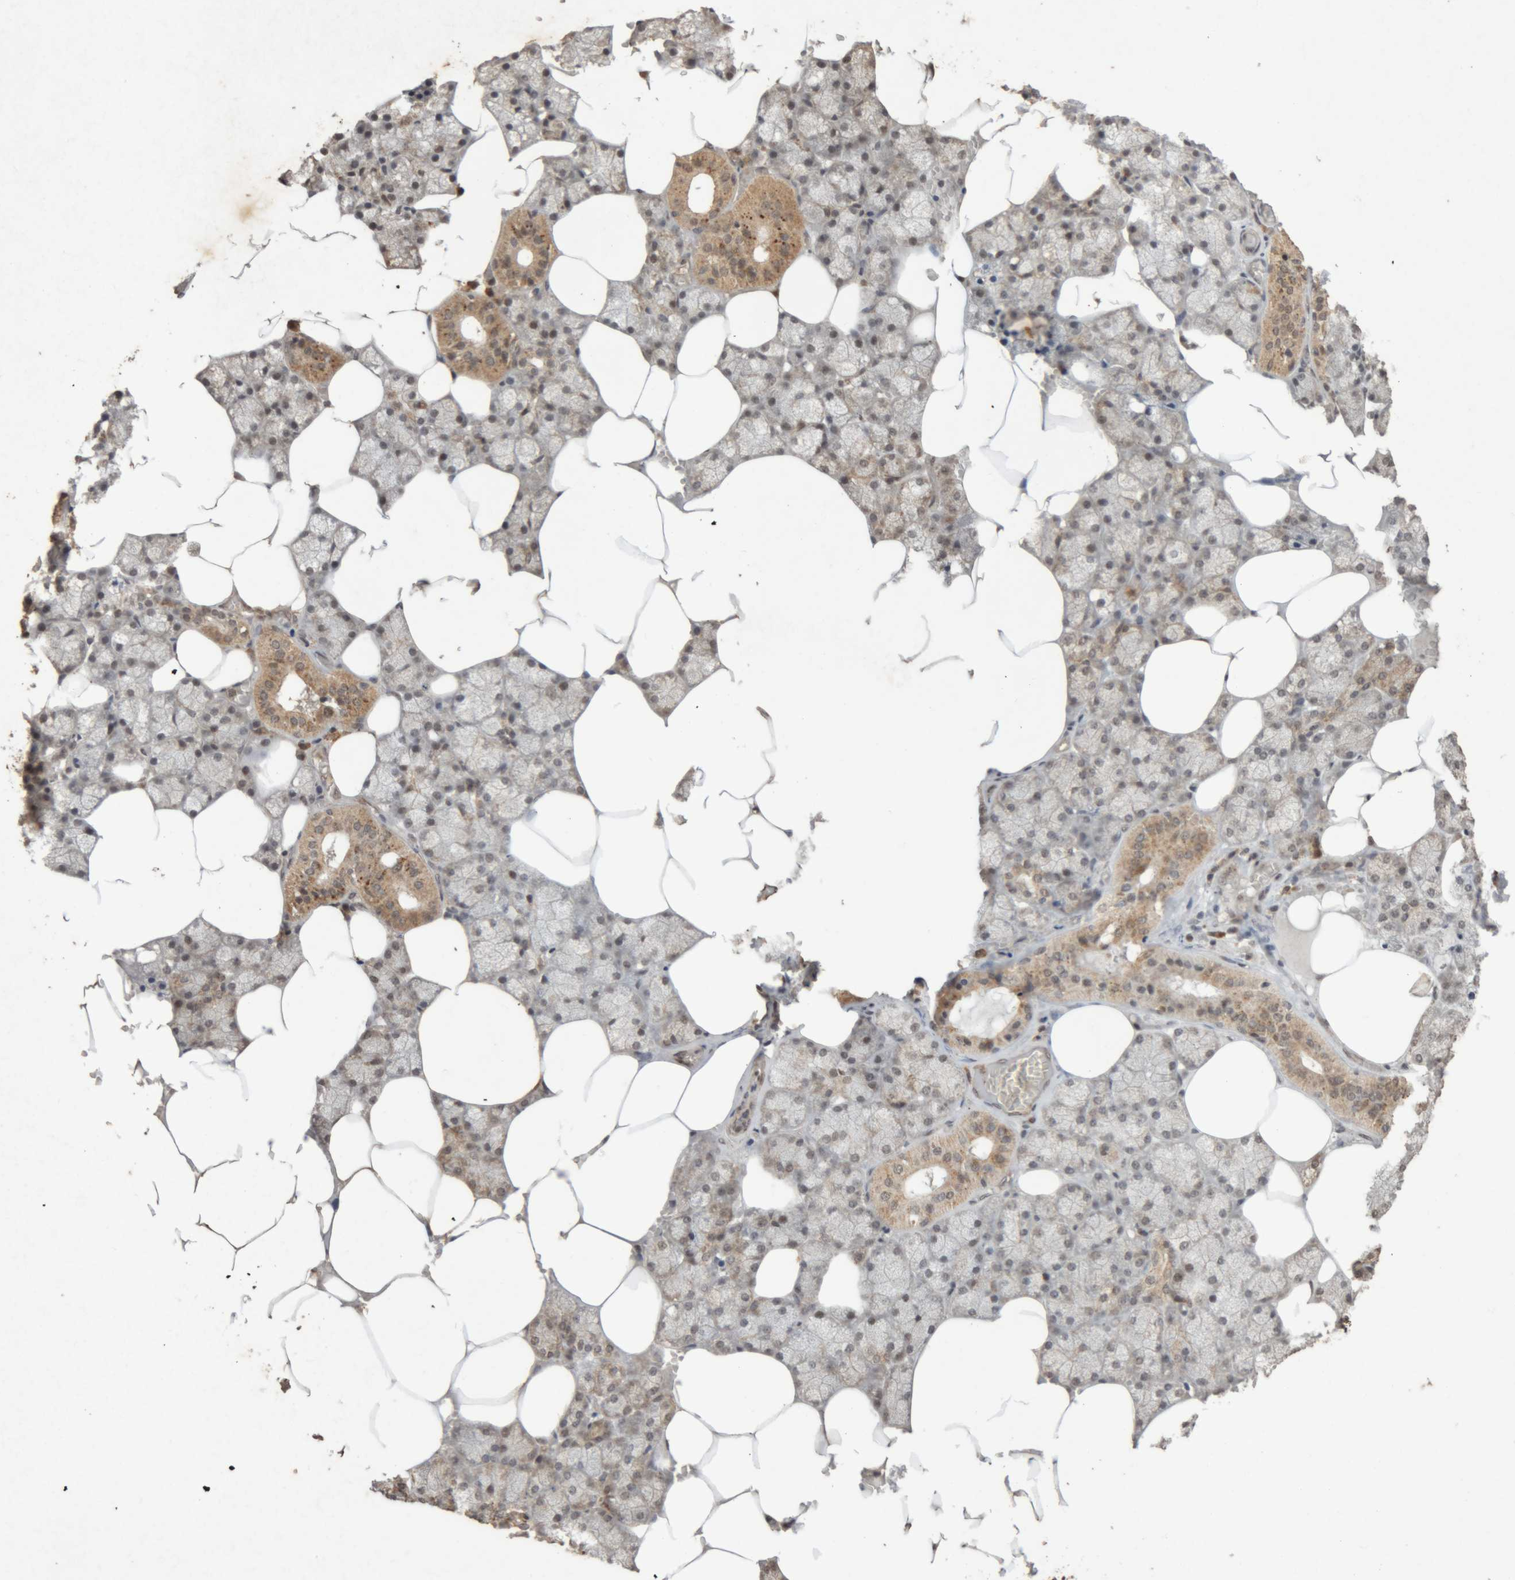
{"staining": {"intensity": "moderate", "quantity": "25%-75%", "location": "cytoplasmic/membranous,nuclear"}, "tissue": "salivary gland", "cell_type": "Glandular cells", "image_type": "normal", "snomed": [{"axis": "morphology", "description": "Normal tissue, NOS"}, {"axis": "topography", "description": "Salivary gland"}], "caption": "Immunohistochemistry (IHC) (DAB (3,3'-diaminobenzidine)) staining of unremarkable human salivary gland shows moderate cytoplasmic/membranous,nuclear protein positivity in about 25%-75% of glandular cells.", "gene": "KEAP1", "patient": {"sex": "male", "age": 62}}